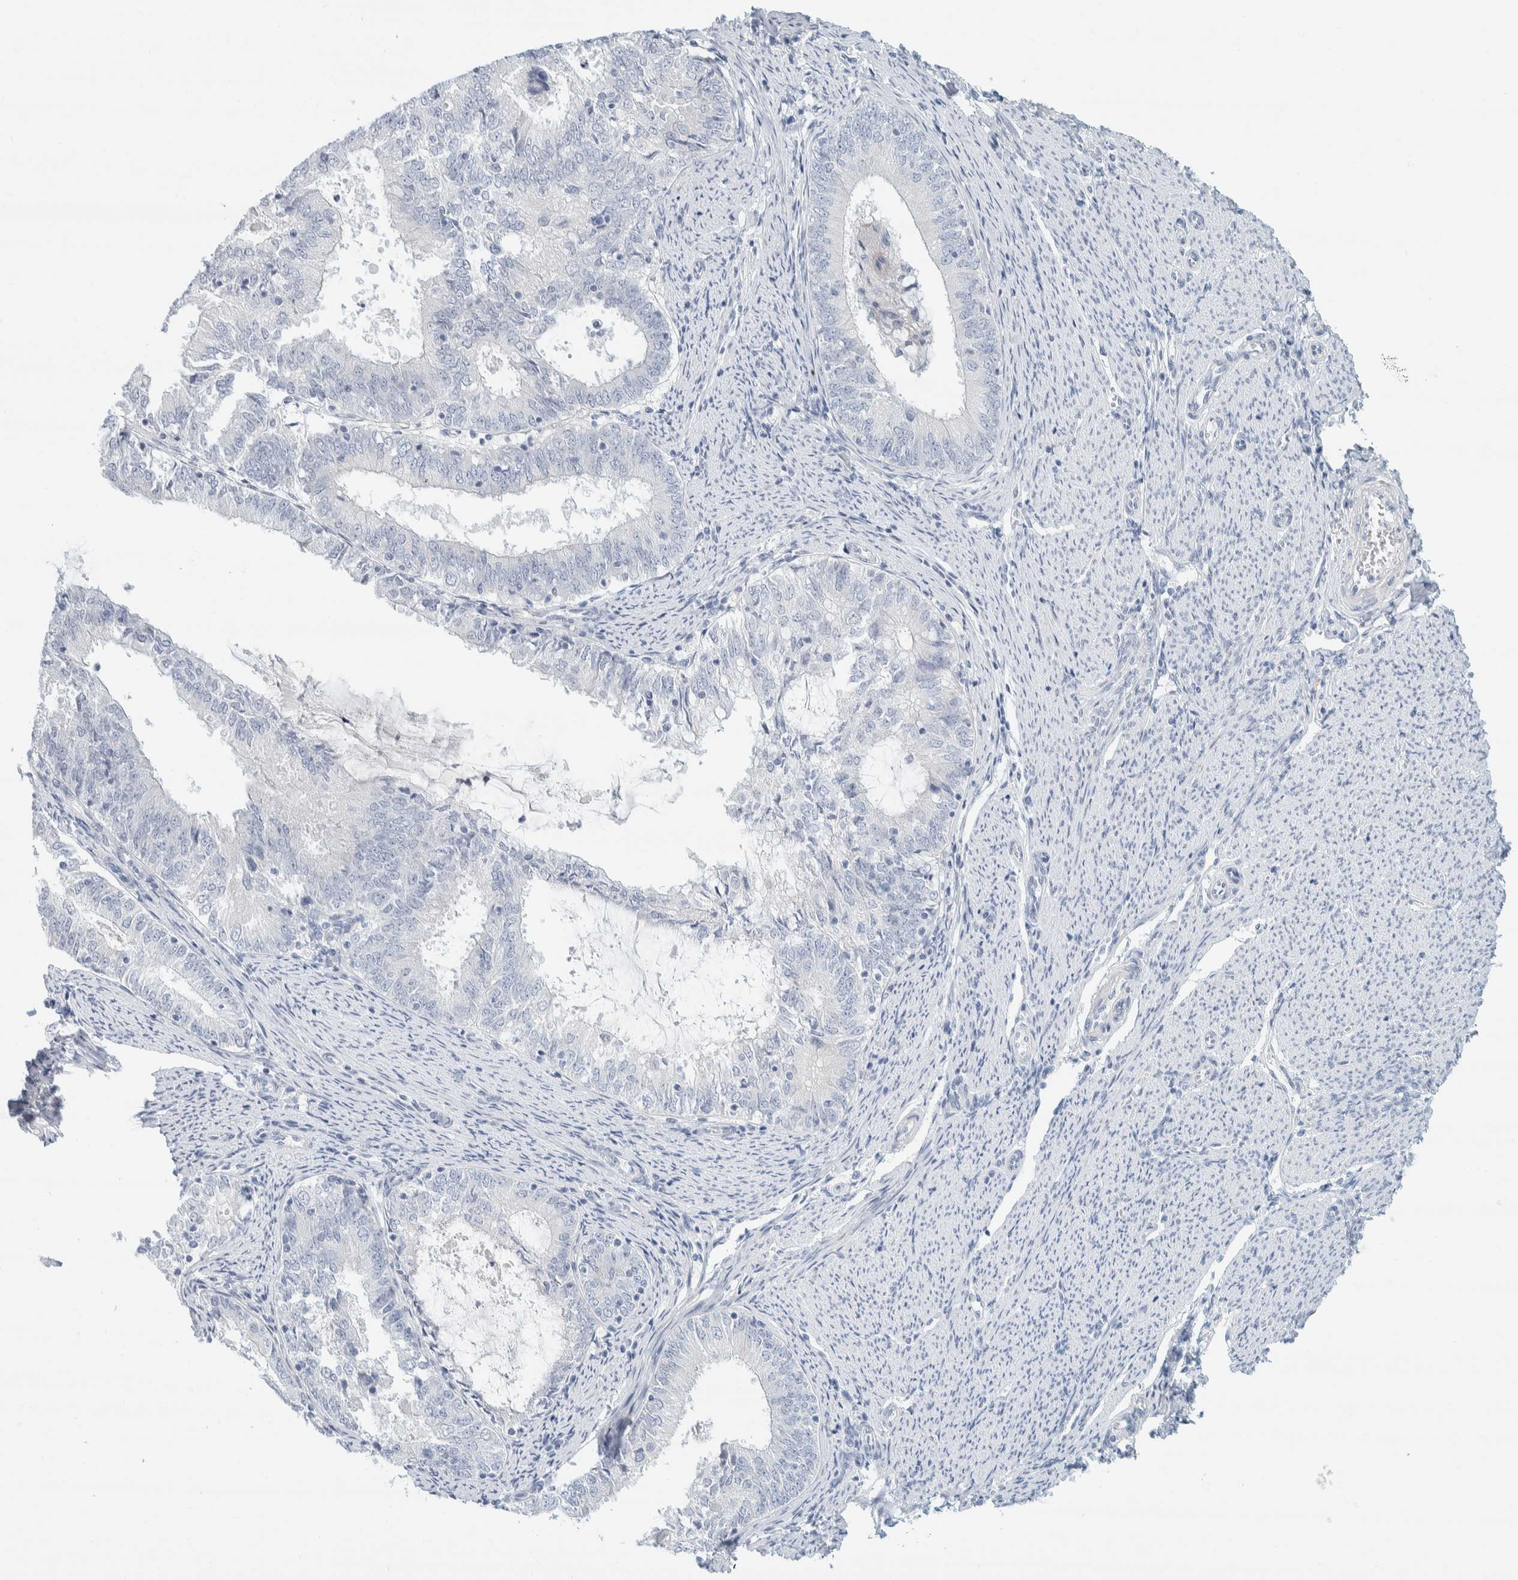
{"staining": {"intensity": "negative", "quantity": "none", "location": "none"}, "tissue": "endometrial cancer", "cell_type": "Tumor cells", "image_type": "cancer", "snomed": [{"axis": "morphology", "description": "Adenocarcinoma, NOS"}, {"axis": "topography", "description": "Endometrium"}], "caption": "Tumor cells are negative for brown protein staining in endometrial adenocarcinoma.", "gene": "ALOX12B", "patient": {"sex": "female", "age": 57}}